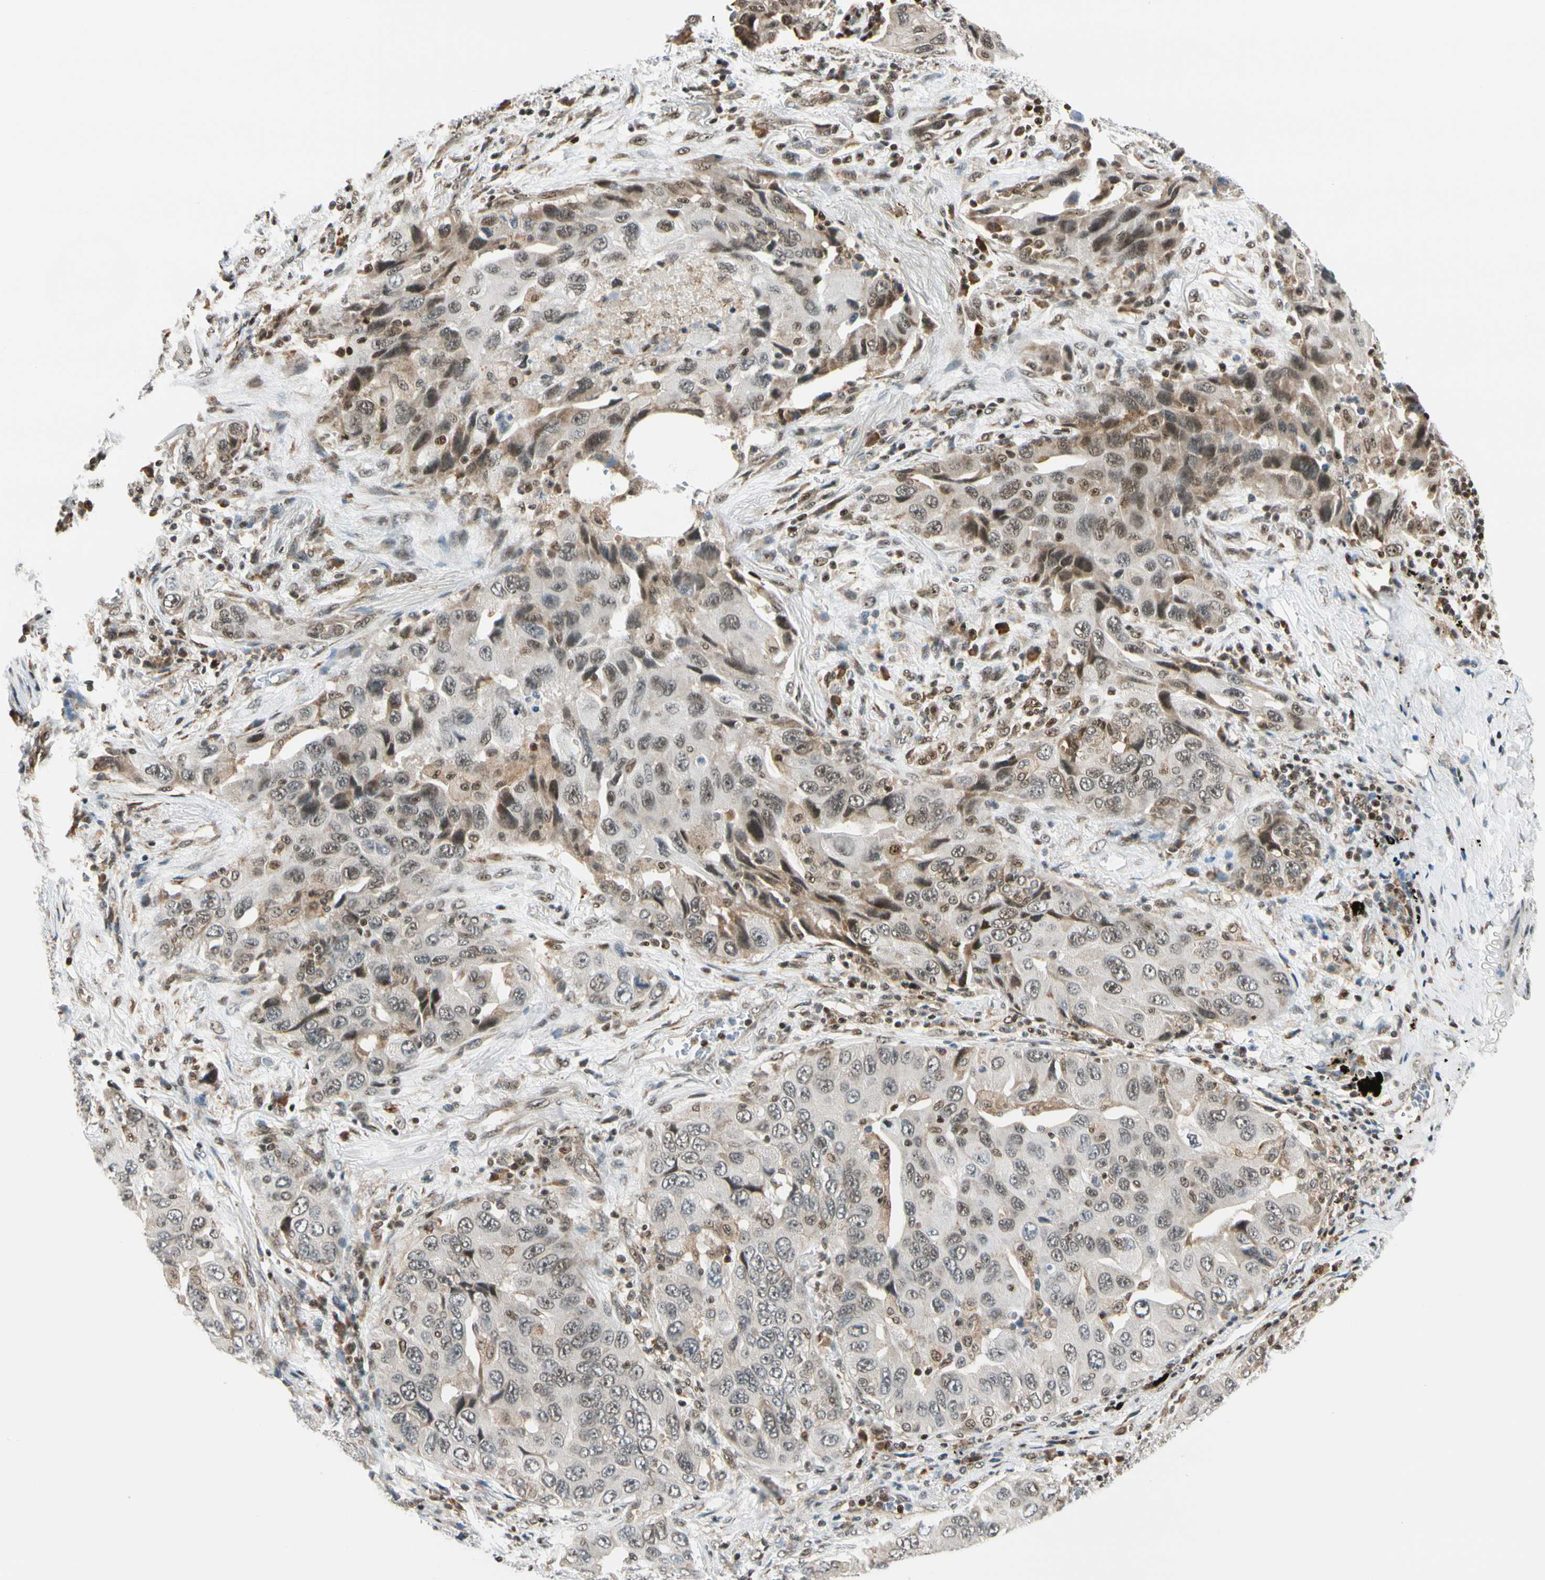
{"staining": {"intensity": "moderate", "quantity": "25%-75%", "location": "cytoplasmic/membranous,nuclear"}, "tissue": "lung cancer", "cell_type": "Tumor cells", "image_type": "cancer", "snomed": [{"axis": "morphology", "description": "Adenocarcinoma, NOS"}, {"axis": "topography", "description": "Lung"}], "caption": "Adenocarcinoma (lung) stained for a protein exhibits moderate cytoplasmic/membranous and nuclear positivity in tumor cells. The staining was performed using DAB, with brown indicating positive protein expression. Nuclei are stained blue with hematoxylin.", "gene": "DAXX", "patient": {"sex": "female", "age": 65}}